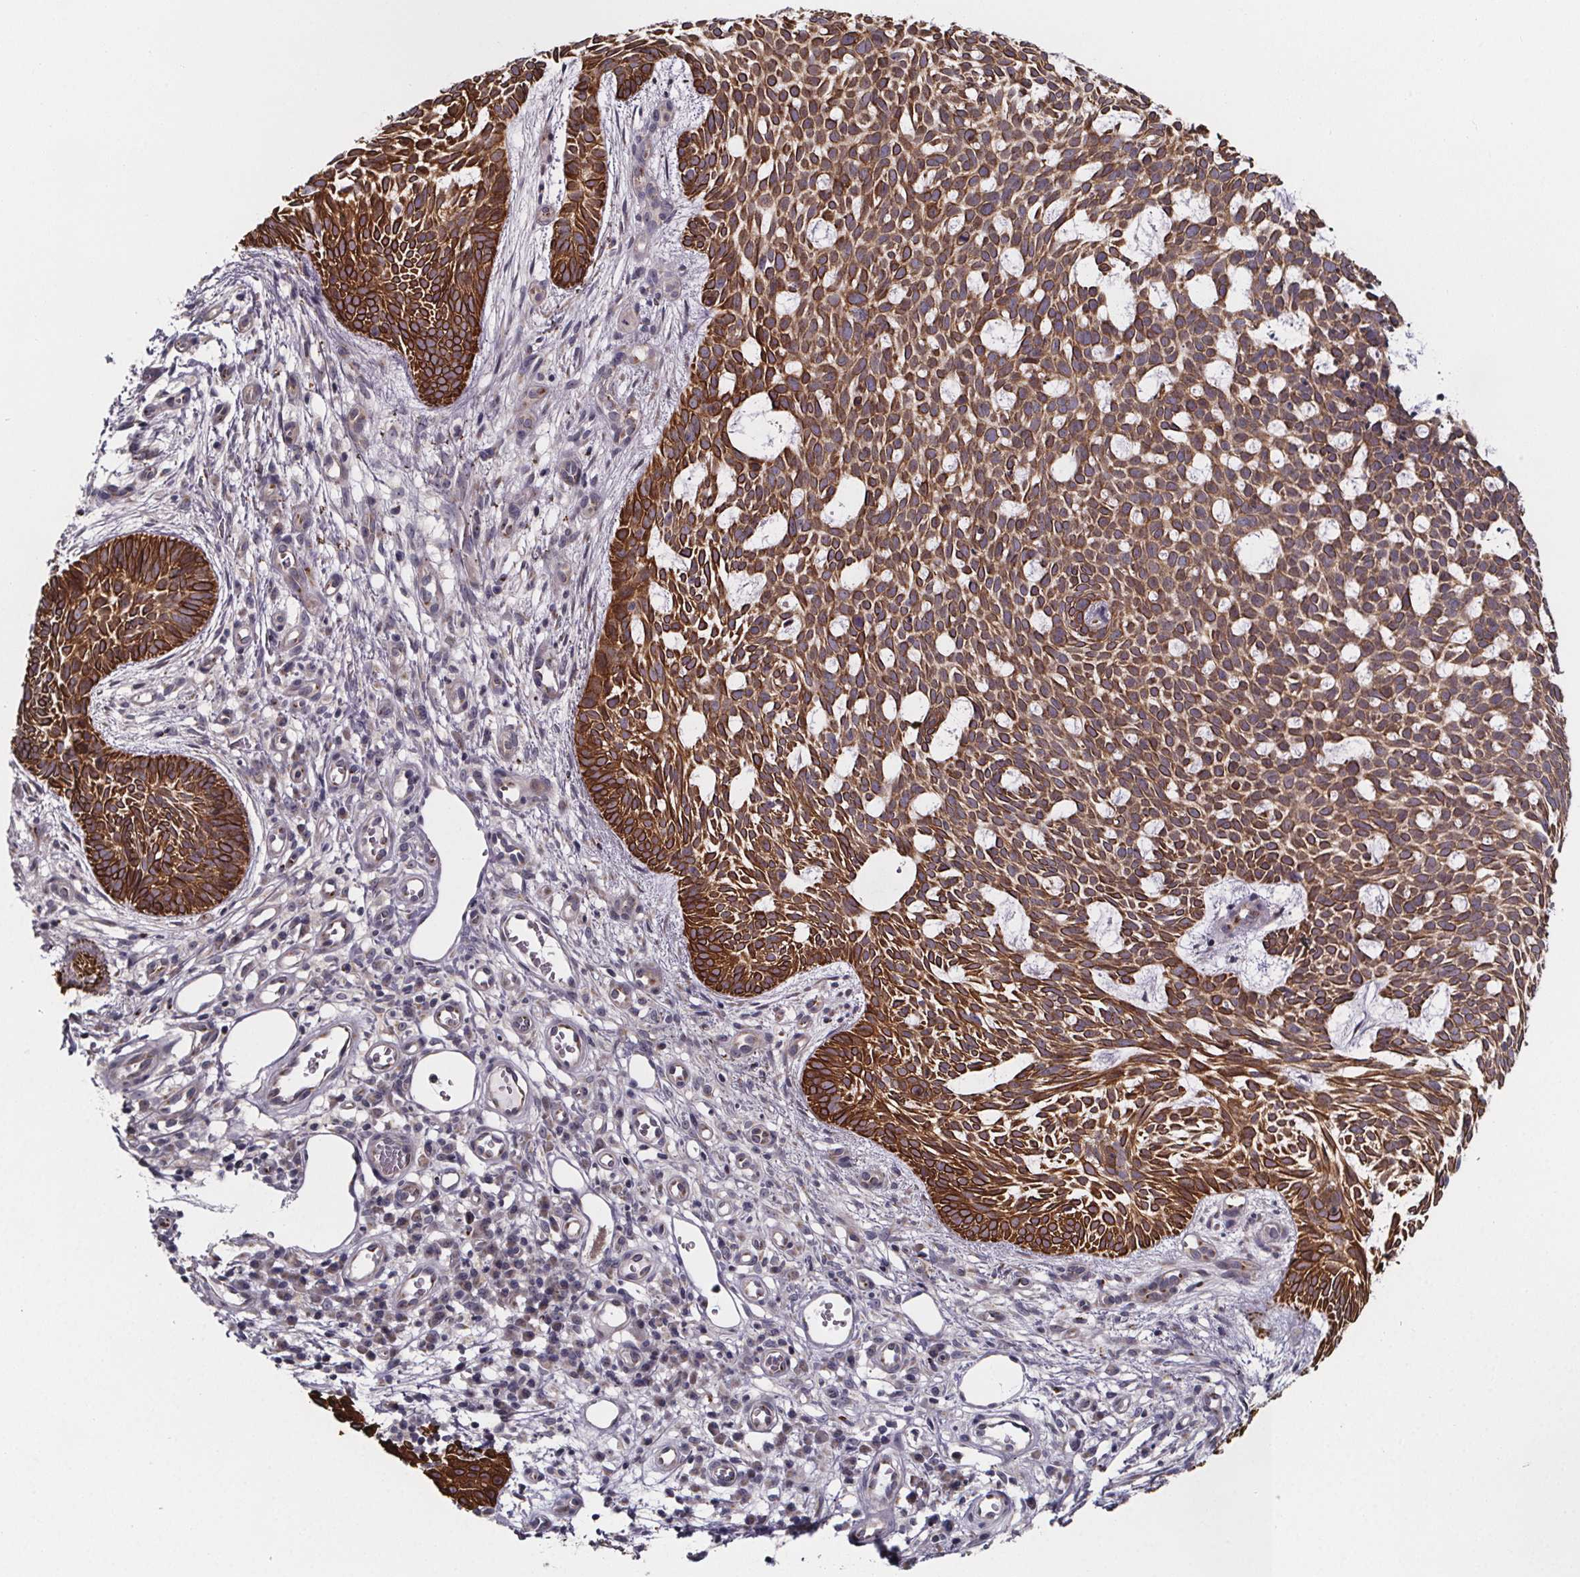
{"staining": {"intensity": "strong", "quantity": ">75%", "location": "cytoplasmic/membranous"}, "tissue": "skin cancer", "cell_type": "Tumor cells", "image_type": "cancer", "snomed": [{"axis": "morphology", "description": "Basal cell carcinoma"}, {"axis": "topography", "description": "Skin"}], "caption": "This image displays skin basal cell carcinoma stained with immunohistochemistry to label a protein in brown. The cytoplasmic/membranous of tumor cells show strong positivity for the protein. Nuclei are counter-stained blue.", "gene": "NDST1", "patient": {"sex": "male", "age": 59}}